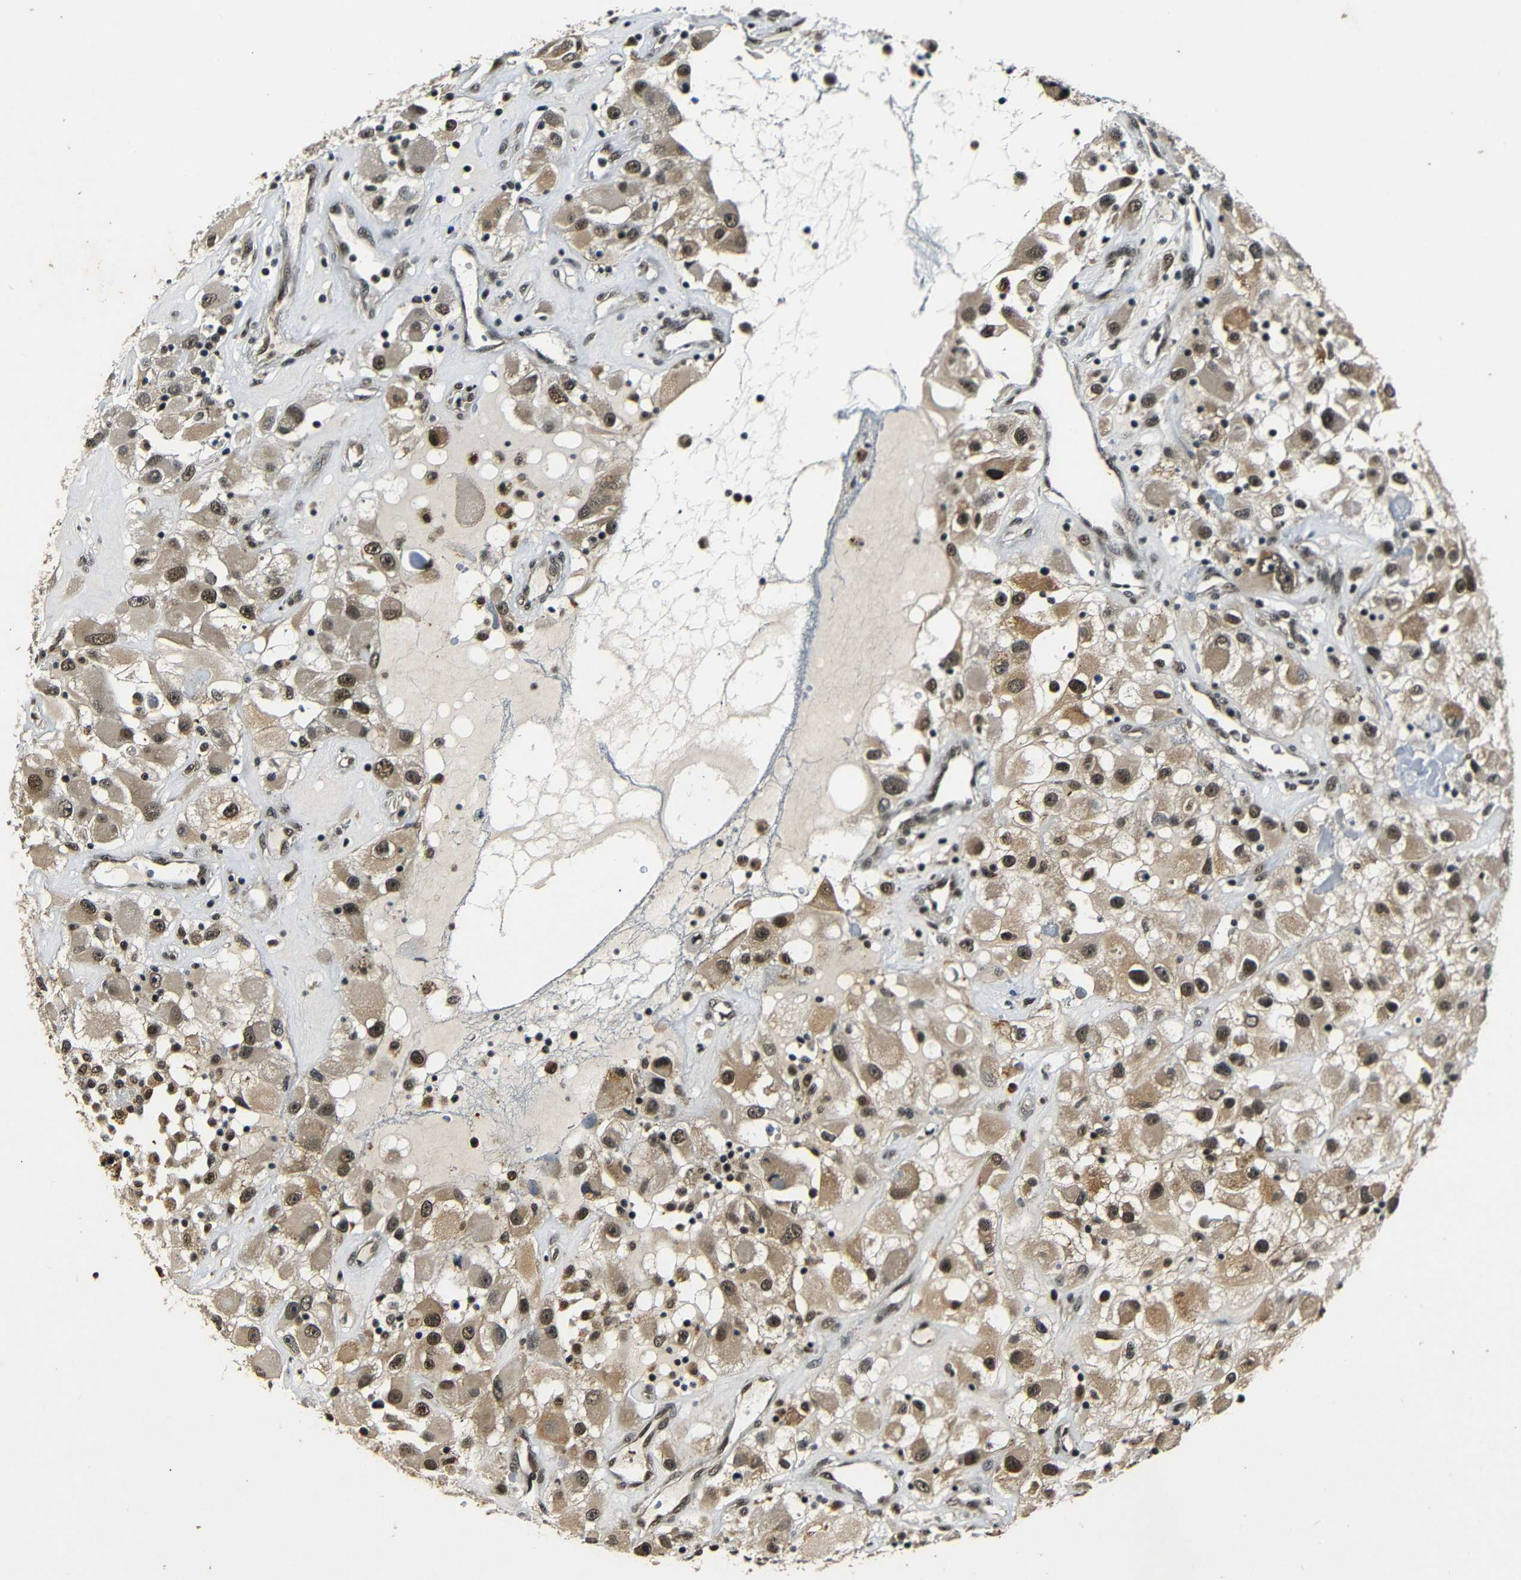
{"staining": {"intensity": "moderate", "quantity": ">75%", "location": "cytoplasmic/membranous,nuclear"}, "tissue": "renal cancer", "cell_type": "Tumor cells", "image_type": "cancer", "snomed": [{"axis": "morphology", "description": "Adenocarcinoma, NOS"}, {"axis": "topography", "description": "Kidney"}], "caption": "Immunohistochemical staining of renal adenocarcinoma demonstrates medium levels of moderate cytoplasmic/membranous and nuclear protein positivity in approximately >75% of tumor cells.", "gene": "FOXD4", "patient": {"sex": "female", "age": 52}}